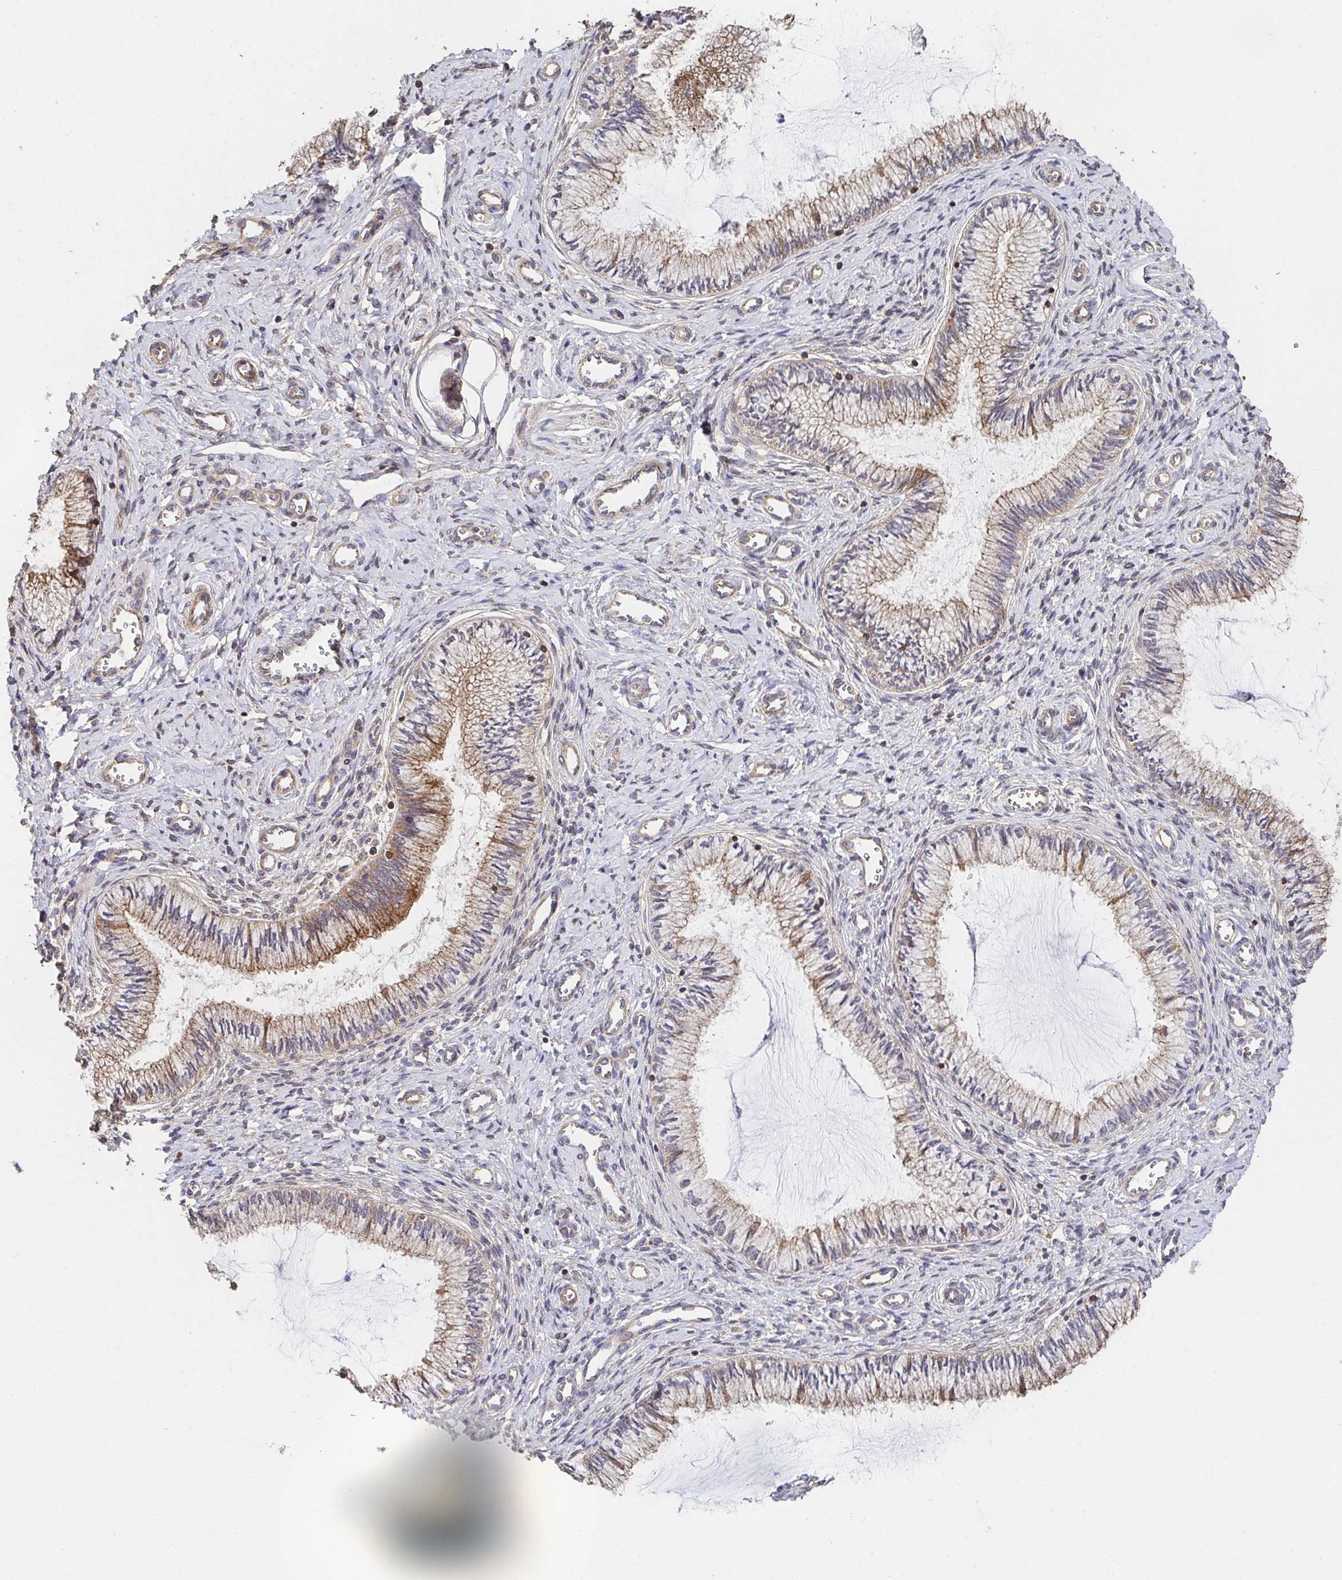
{"staining": {"intensity": "moderate", "quantity": "<25%", "location": "cytoplasmic/membranous"}, "tissue": "cervix", "cell_type": "Glandular cells", "image_type": "normal", "snomed": [{"axis": "morphology", "description": "Normal tissue, NOS"}, {"axis": "topography", "description": "Cervix"}], "caption": "Immunohistochemistry (DAB) staining of benign human cervix shows moderate cytoplasmic/membranous protein staining in about <25% of glandular cells. (DAB (3,3'-diaminobenzidine) = brown stain, brightfield microscopy at high magnification).", "gene": "APBB1", "patient": {"sex": "female", "age": 24}}